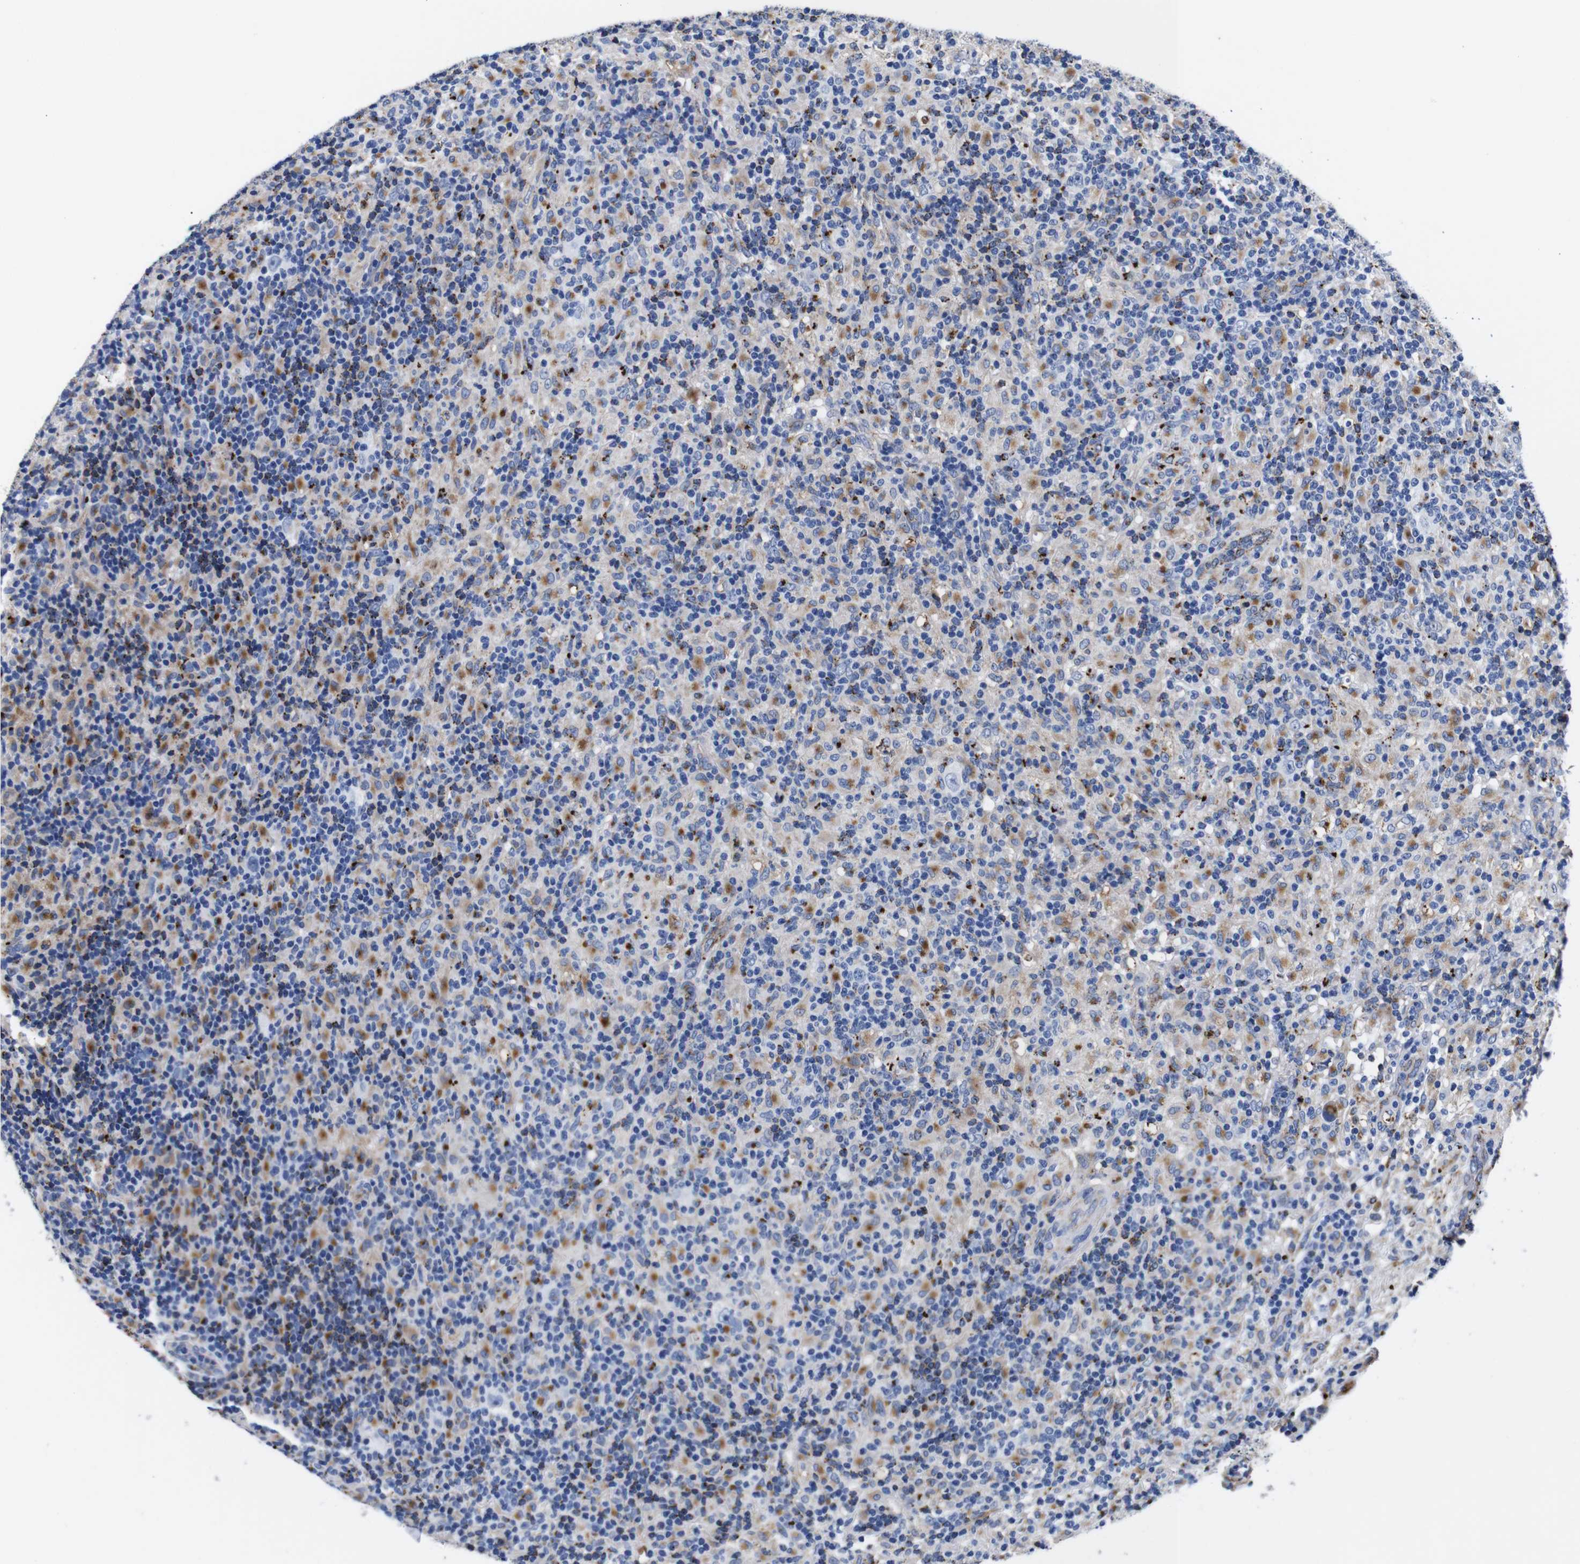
{"staining": {"intensity": "negative", "quantity": "none", "location": "none"}, "tissue": "lymphoma", "cell_type": "Tumor cells", "image_type": "cancer", "snomed": [{"axis": "morphology", "description": "Hodgkin's disease, NOS"}, {"axis": "topography", "description": "Lymph node"}], "caption": "DAB (3,3'-diaminobenzidine) immunohistochemical staining of human Hodgkin's disease demonstrates no significant staining in tumor cells.", "gene": "HLA-DMB", "patient": {"sex": "male", "age": 70}}